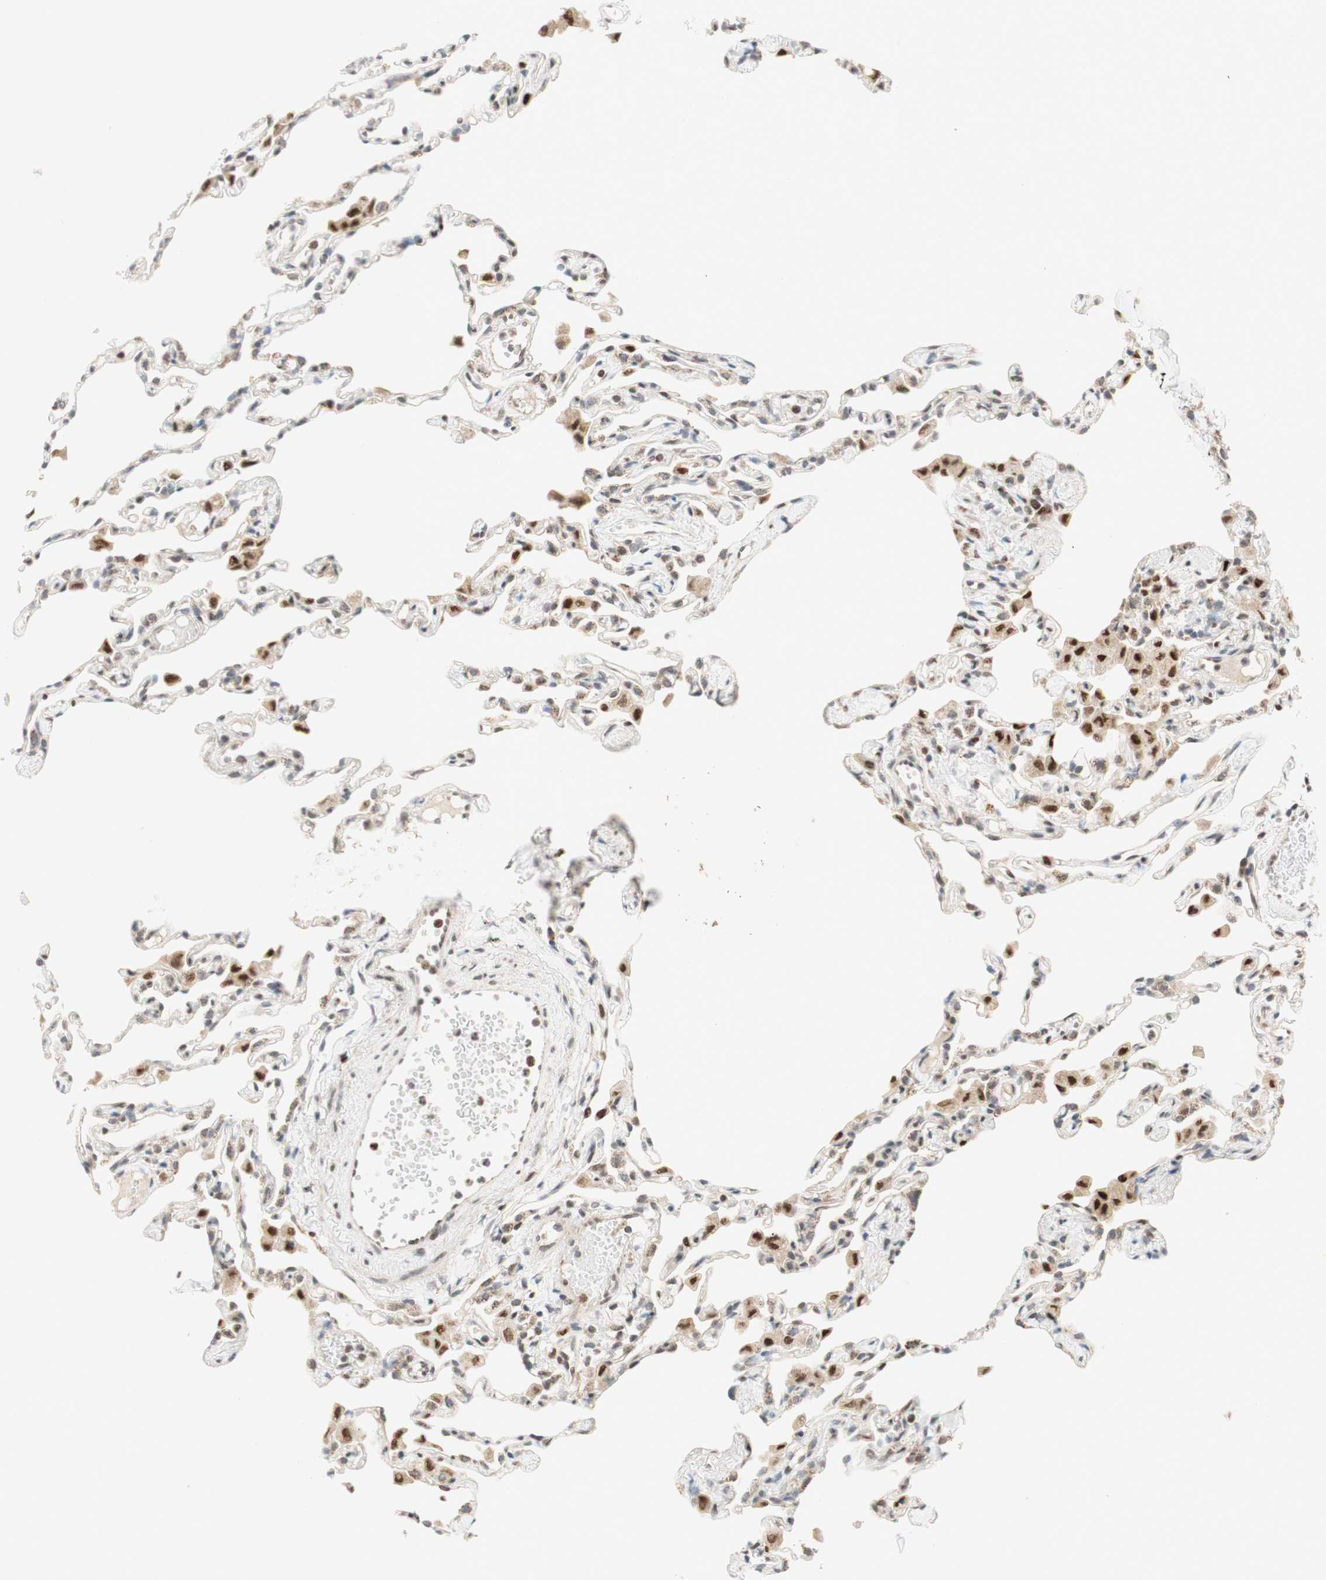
{"staining": {"intensity": "negative", "quantity": "none", "location": "none"}, "tissue": "lung", "cell_type": "Alveolar cells", "image_type": "normal", "snomed": [{"axis": "morphology", "description": "Normal tissue, NOS"}, {"axis": "topography", "description": "Lung"}], "caption": "IHC histopathology image of normal lung stained for a protein (brown), which shows no positivity in alveolar cells.", "gene": "DNMT3A", "patient": {"sex": "female", "age": 49}}